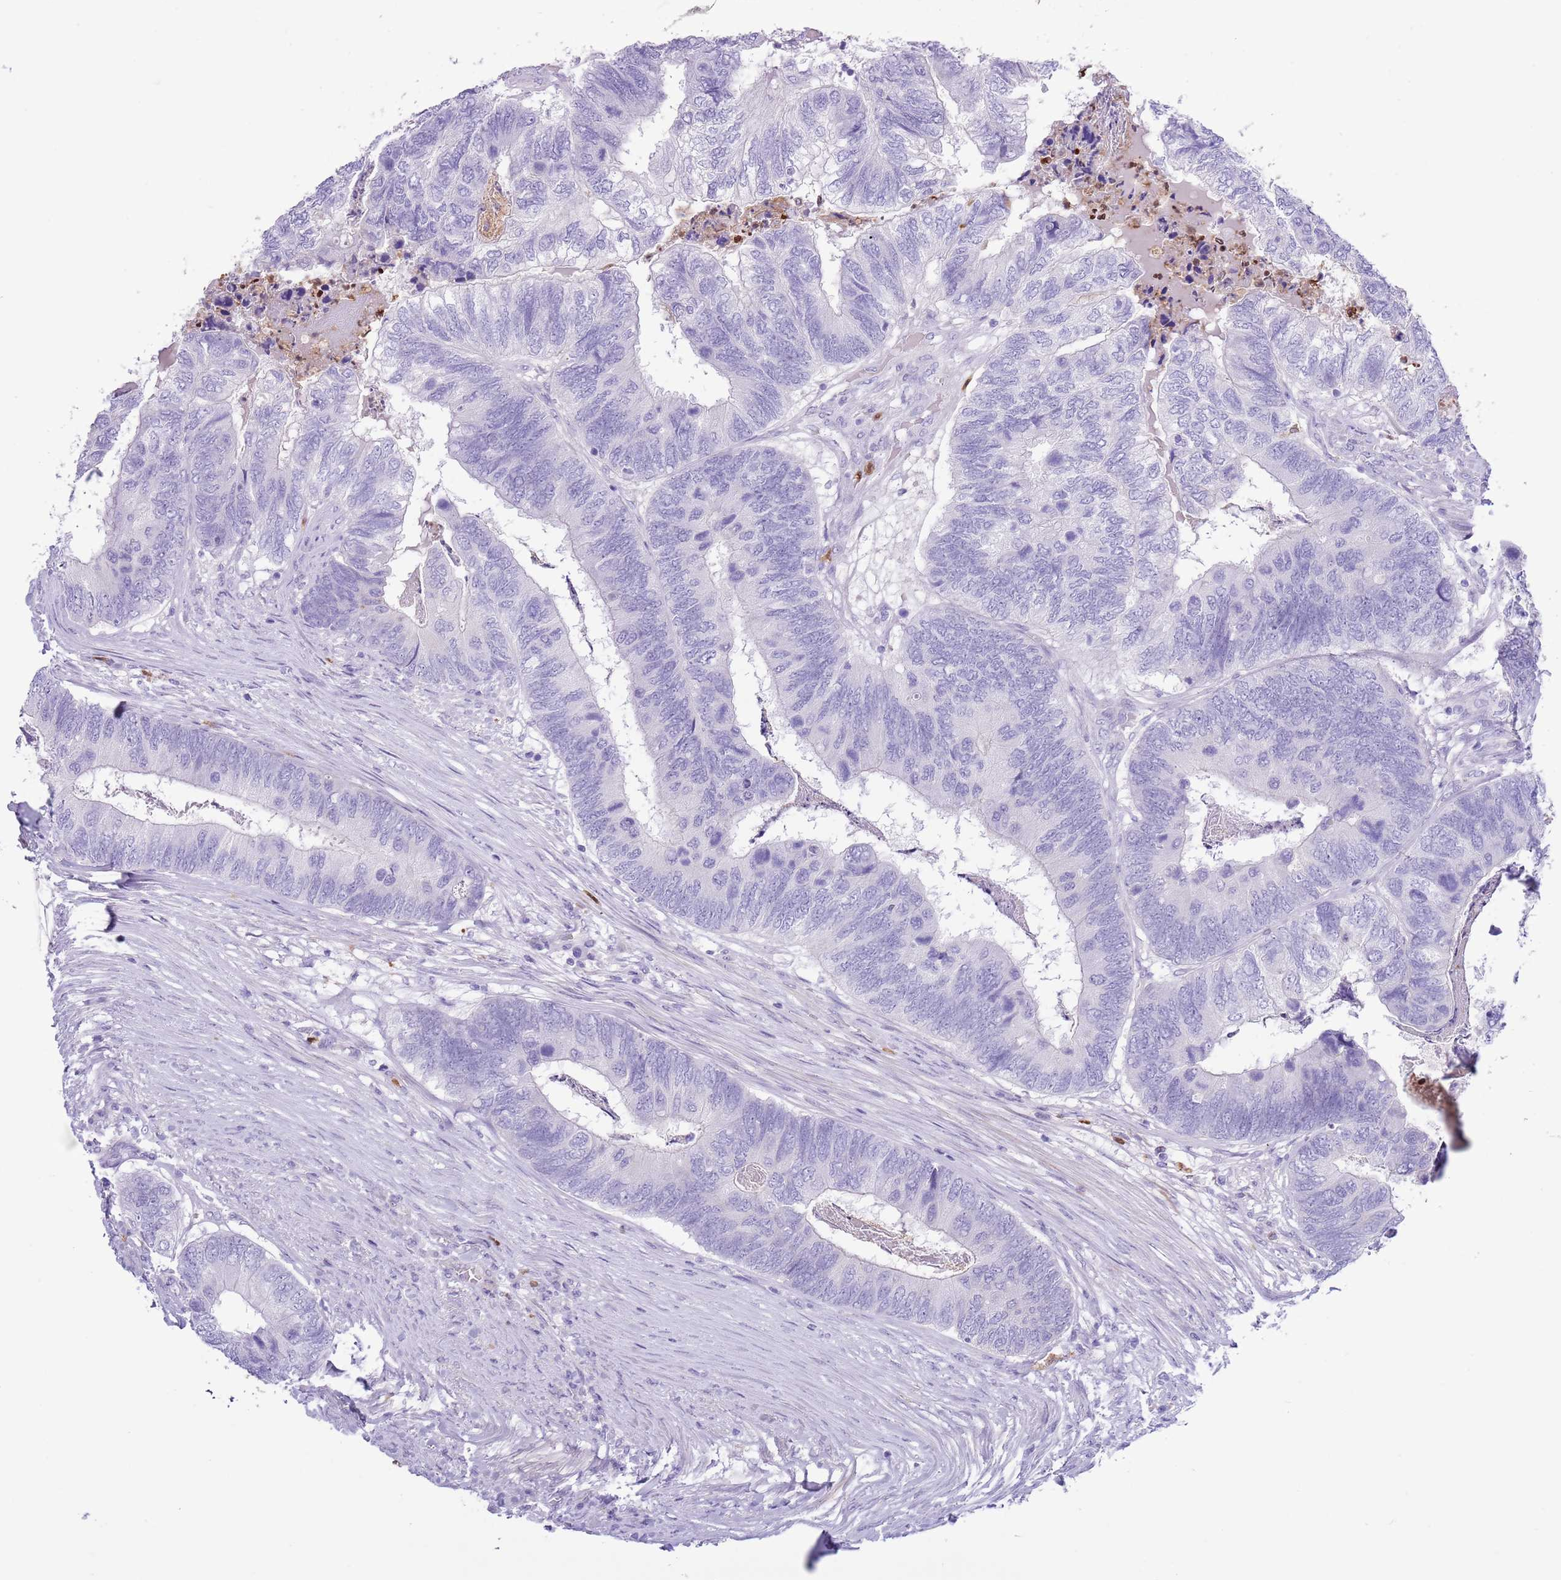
{"staining": {"intensity": "negative", "quantity": "none", "location": "none"}, "tissue": "colorectal cancer", "cell_type": "Tumor cells", "image_type": "cancer", "snomed": [{"axis": "morphology", "description": "Adenocarcinoma, NOS"}, {"axis": "topography", "description": "Colon"}], "caption": "DAB (3,3'-diaminobenzidine) immunohistochemical staining of human adenocarcinoma (colorectal) reveals no significant positivity in tumor cells.", "gene": "OR6M1", "patient": {"sex": "female", "age": 67}}